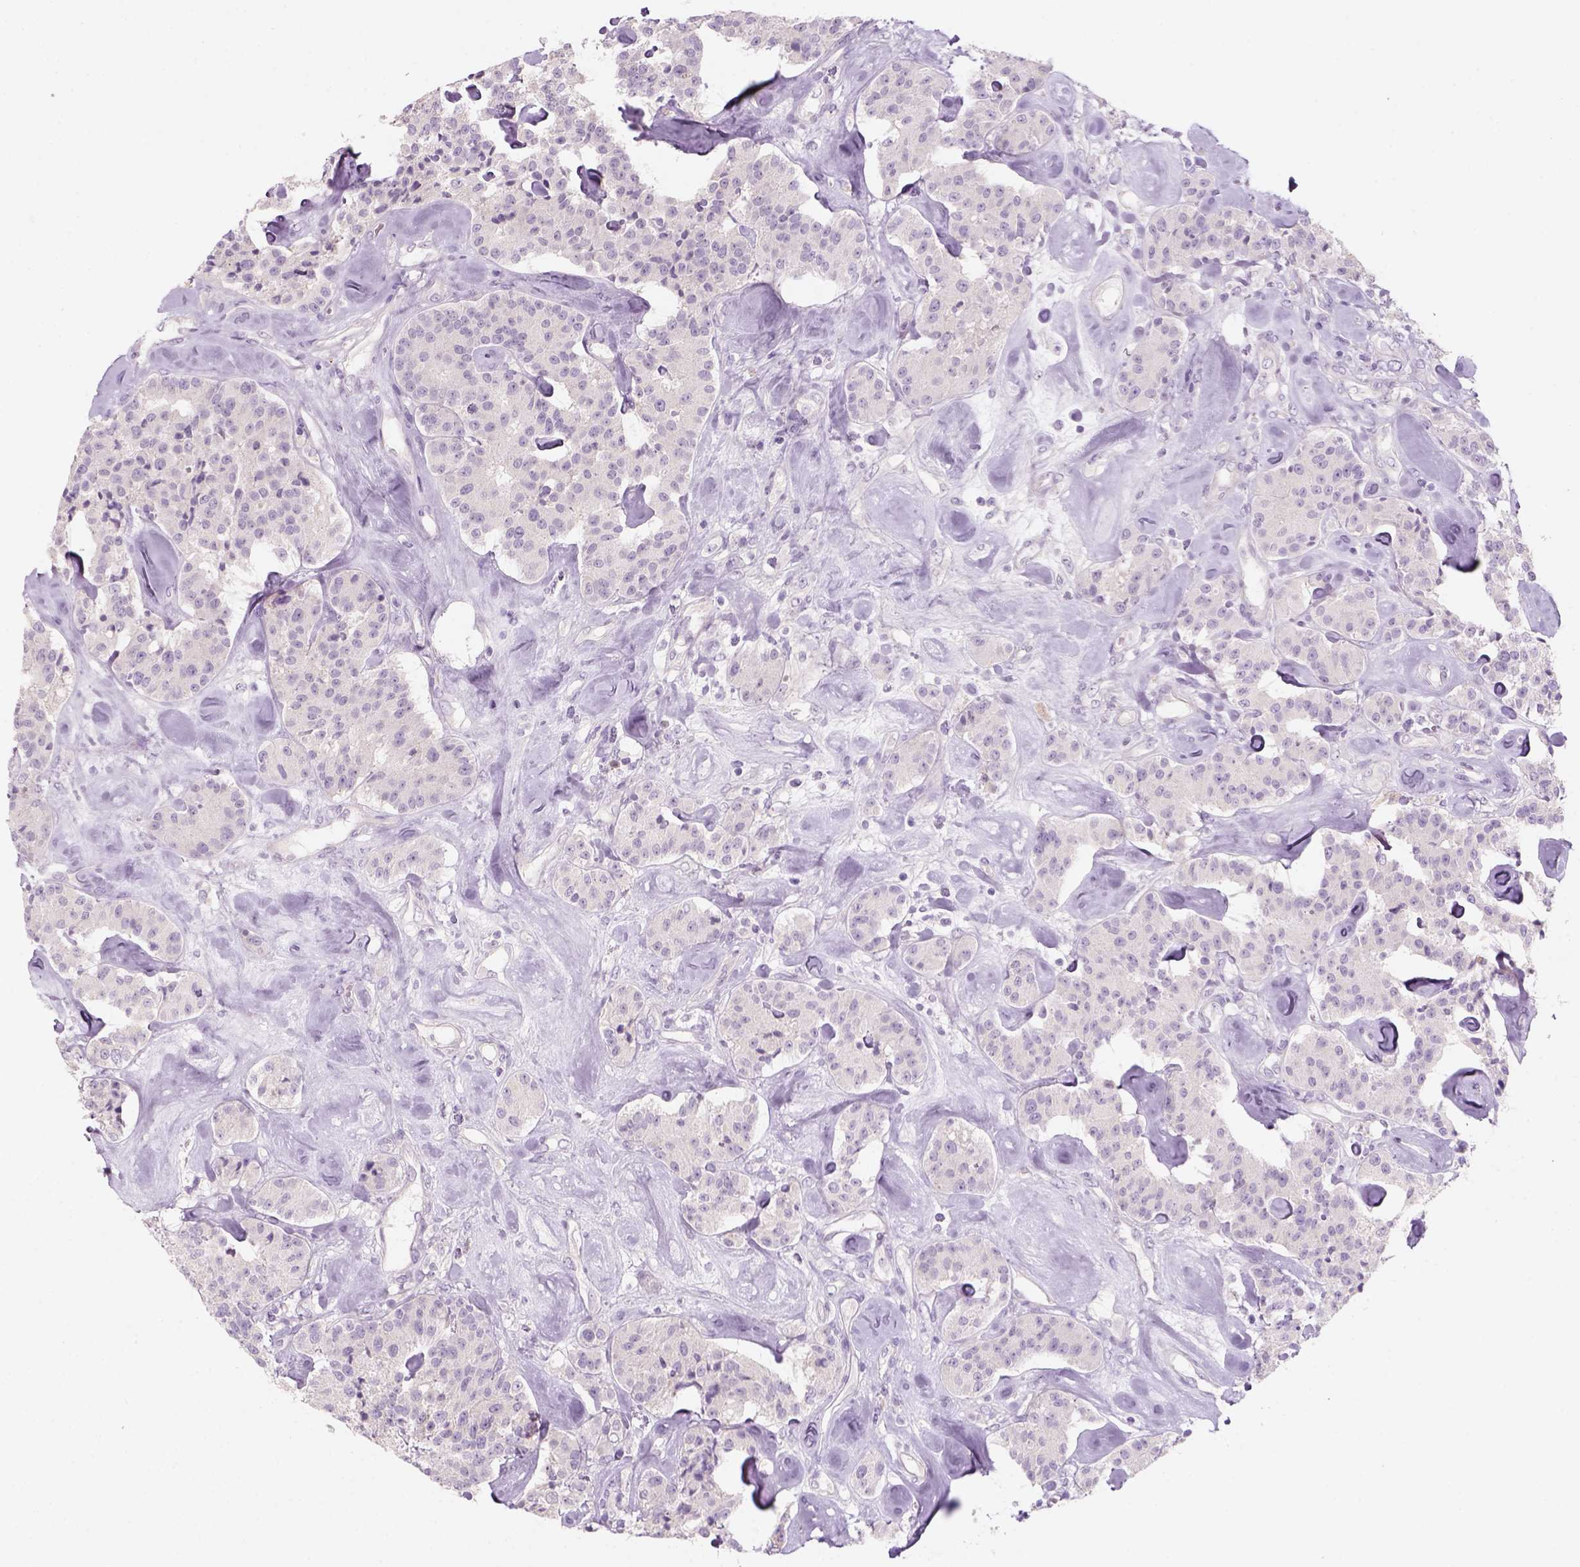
{"staining": {"intensity": "negative", "quantity": "none", "location": "none"}, "tissue": "carcinoid", "cell_type": "Tumor cells", "image_type": "cancer", "snomed": [{"axis": "morphology", "description": "Carcinoid, malignant, NOS"}, {"axis": "topography", "description": "Pancreas"}], "caption": "Tumor cells are negative for protein expression in human carcinoid. (DAB (3,3'-diaminobenzidine) immunohistochemistry with hematoxylin counter stain).", "gene": "KRT25", "patient": {"sex": "male", "age": 41}}